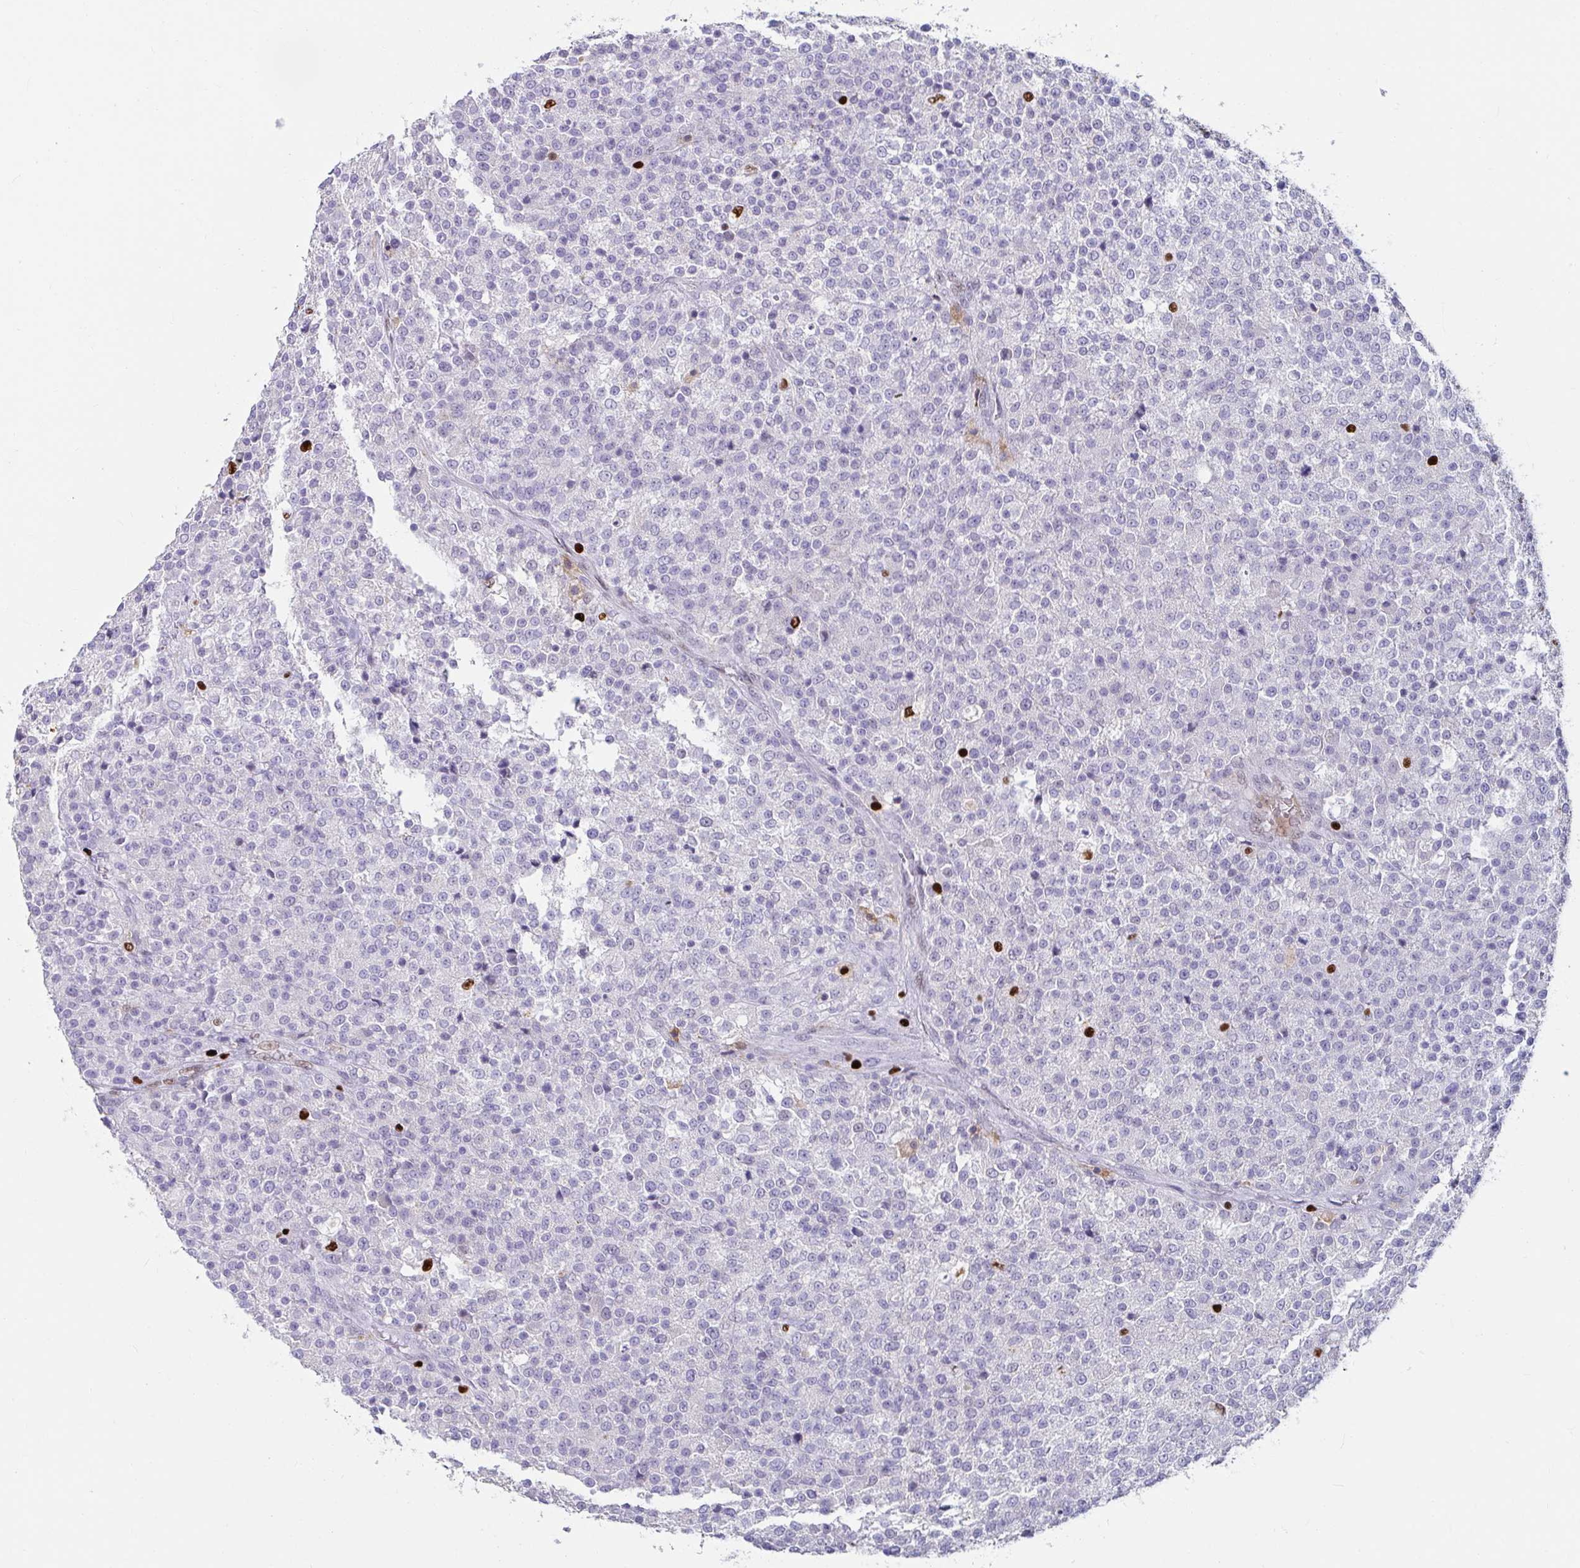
{"staining": {"intensity": "negative", "quantity": "none", "location": "none"}, "tissue": "testis cancer", "cell_type": "Tumor cells", "image_type": "cancer", "snomed": [{"axis": "morphology", "description": "Seminoma, NOS"}, {"axis": "topography", "description": "Testis"}], "caption": "A high-resolution photomicrograph shows IHC staining of seminoma (testis), which shows no significant expression in tumor cells.", "gene": "ZNF586", "patient": {"sex": "male", "age": 59}}